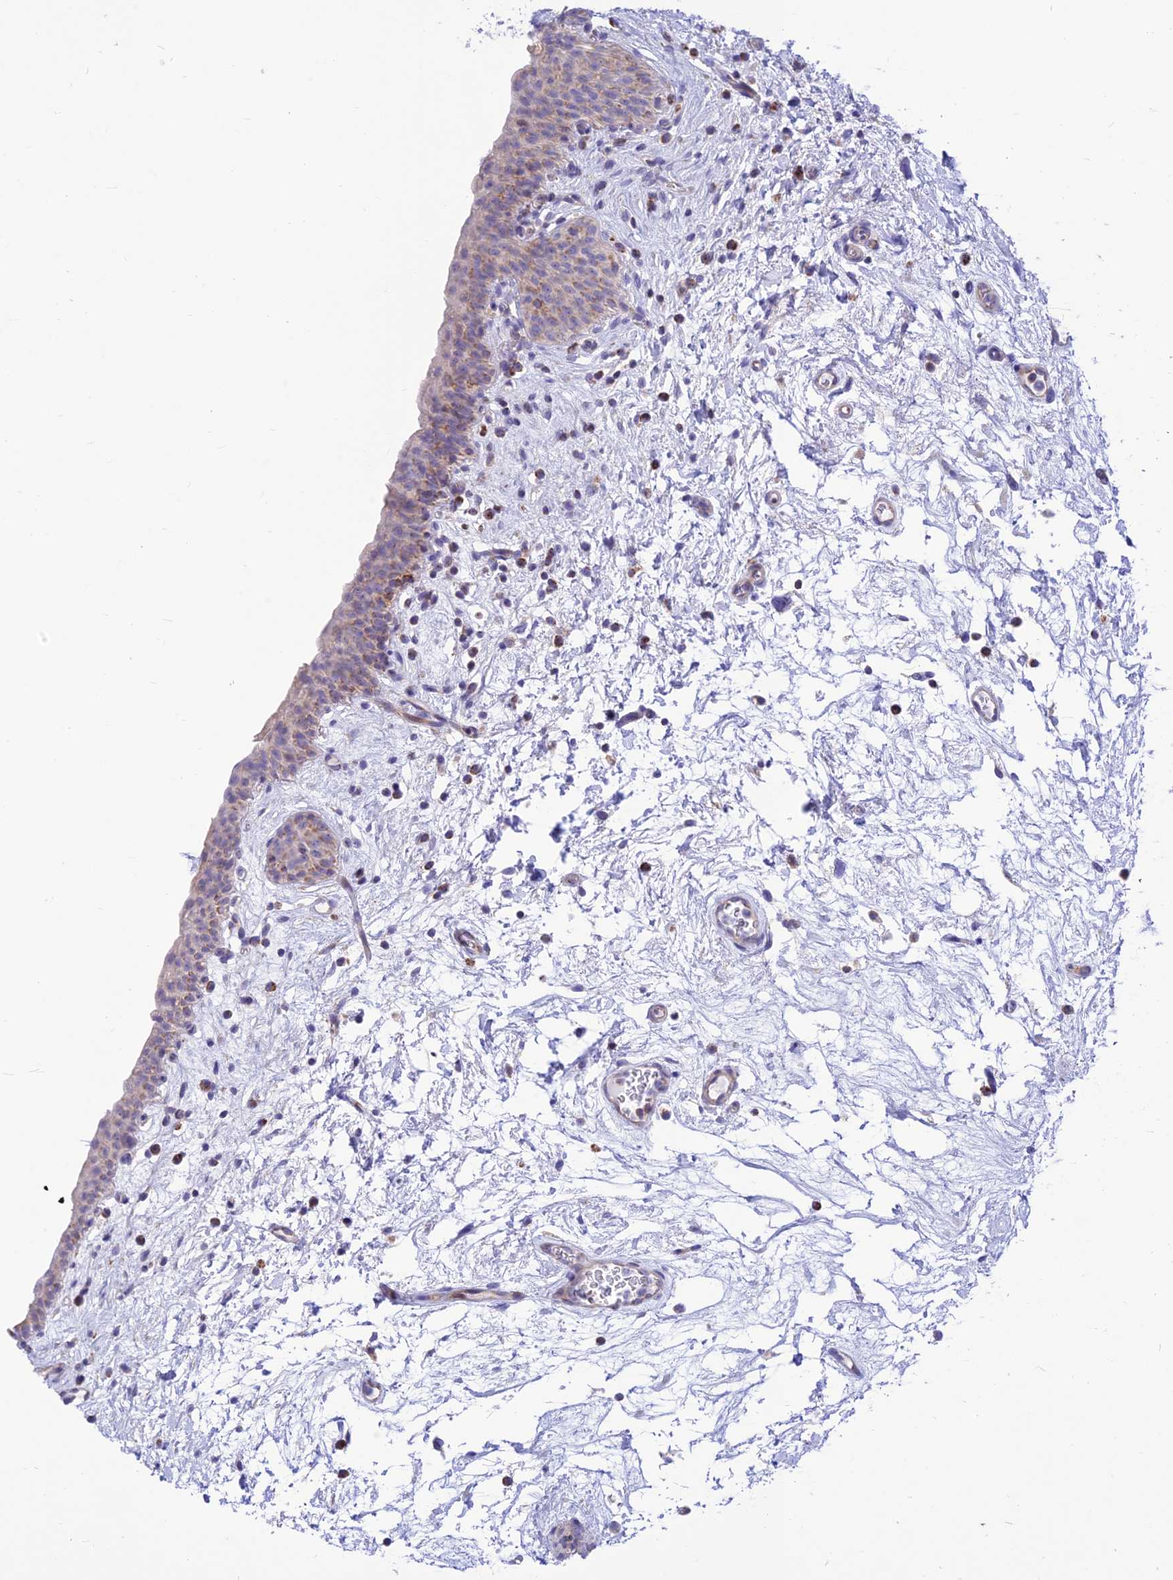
{"staining": {"intensity": "weak", "quantity": "<25%", "location": "cytoplasmic/membranous"}, "tissue": "urinary bladder", "cell_type": "Urothelial cells", "image_type": "normal", "snomed": [{"axis": "morphology", "description": "Normal tissue, NOS"}, {"axis": "topography", "description": "Urinary bladder"}], "caption": "DAB immunohistochemical staining of normal human urinary bladder exhibits no significant staining in urothelial cells. (Stains: DAB immunohistochemistry (IHC) with hematoxylin counter stain, Microscopy: brightfield microscopy at high magnification).", "gene": "FAM186B", "patient": {"sex": "male", "age": 83}}